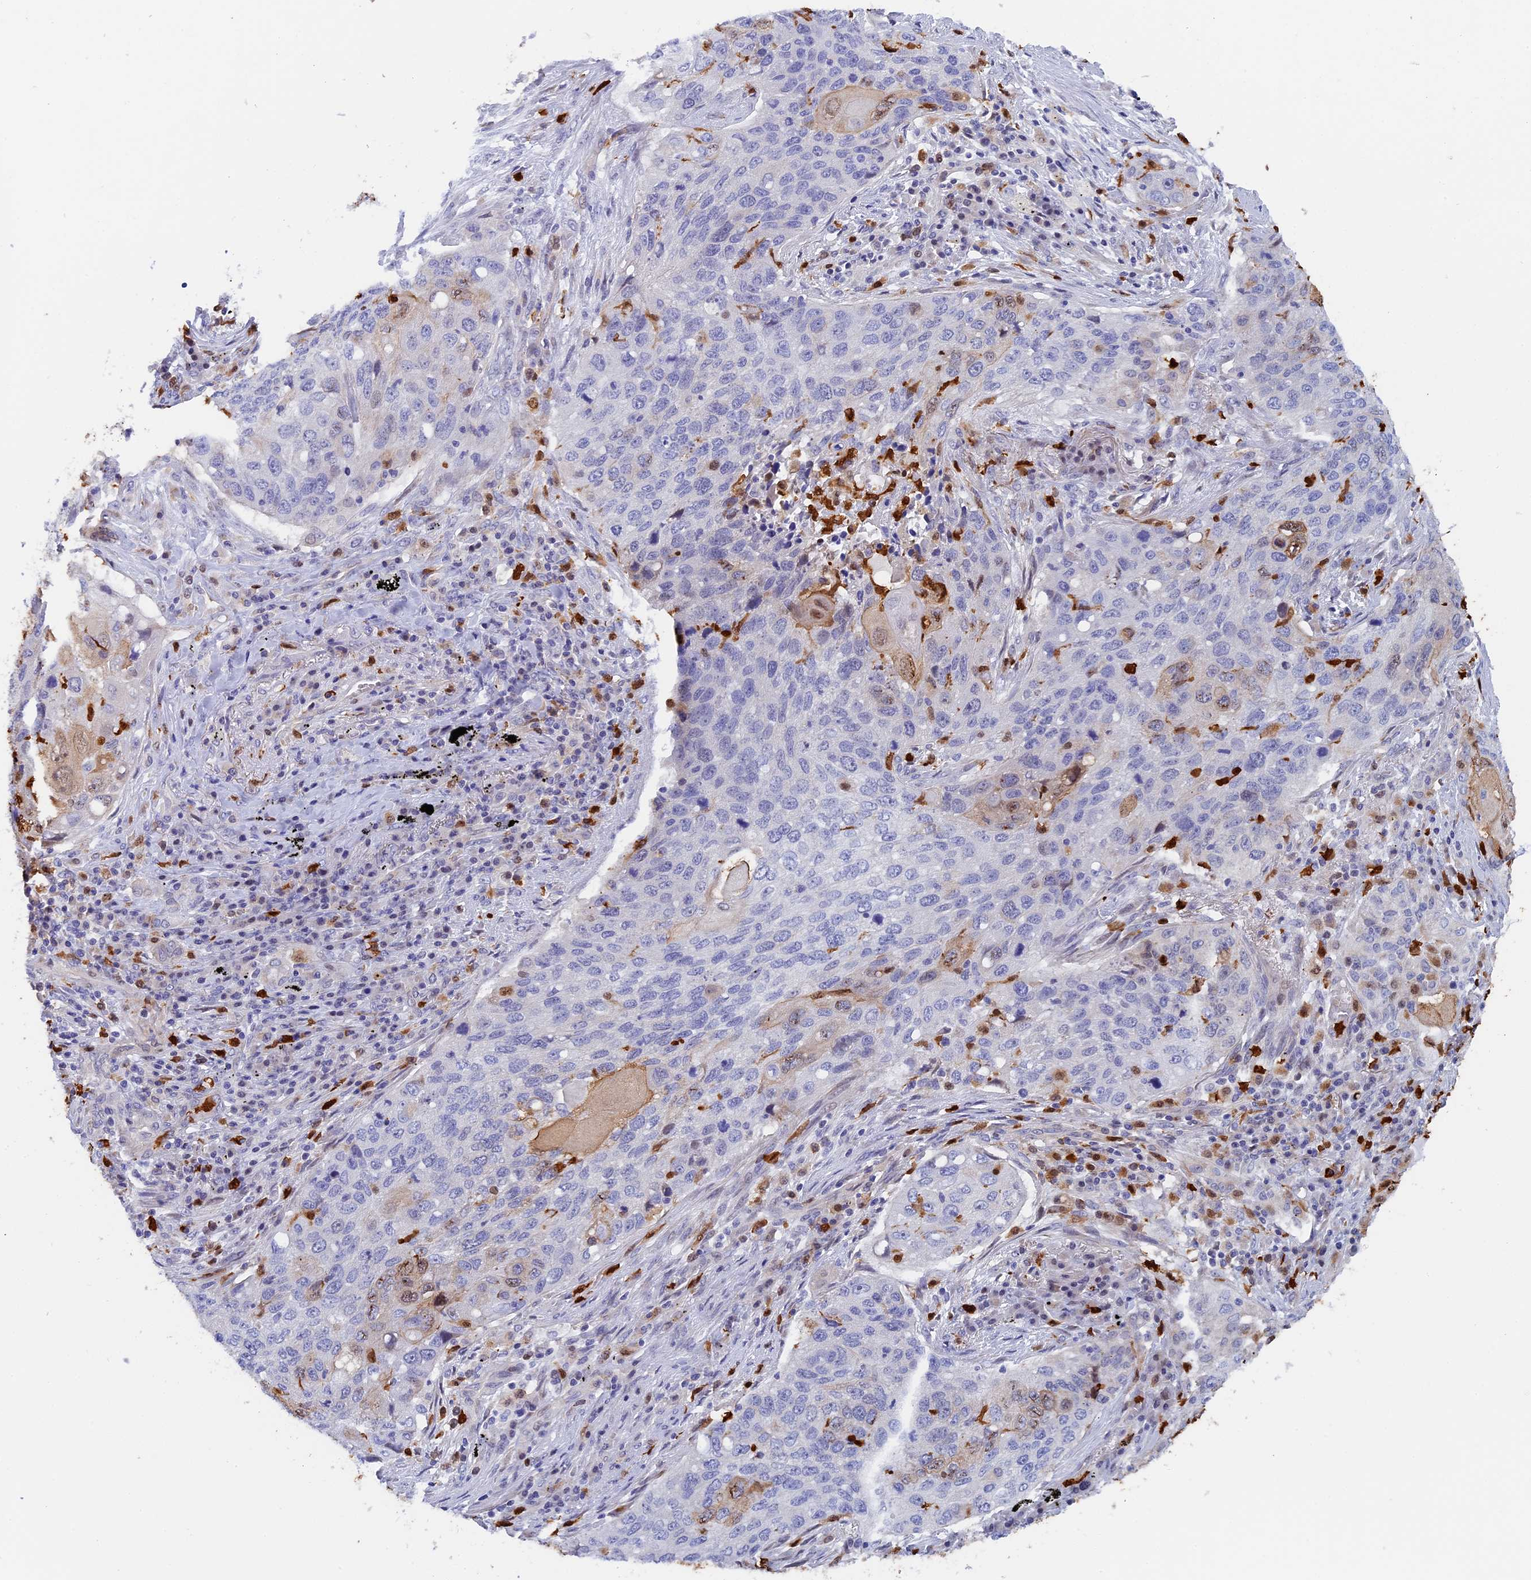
{"staining": {"intensity": "weak", "quantity": "<25%", "location": "nuclear"}, "tissue": "lung cancer", "cell_type": "Tumor cells", "image_type": "cancer", "snomed": [{"axis": "morphology", "description": "Squamous cell carcinoma, NOS"}, {"axis": "topography", "description": "Lung"}], "caption": "An immunohistochemistry micrograph of lung squamous cell carcinoma is shown. There is no staining in tumor cells of lung squamous cell carcinoma.", "gene": "SLC26A1", "patient": {"sex": "female", "age": 63}}